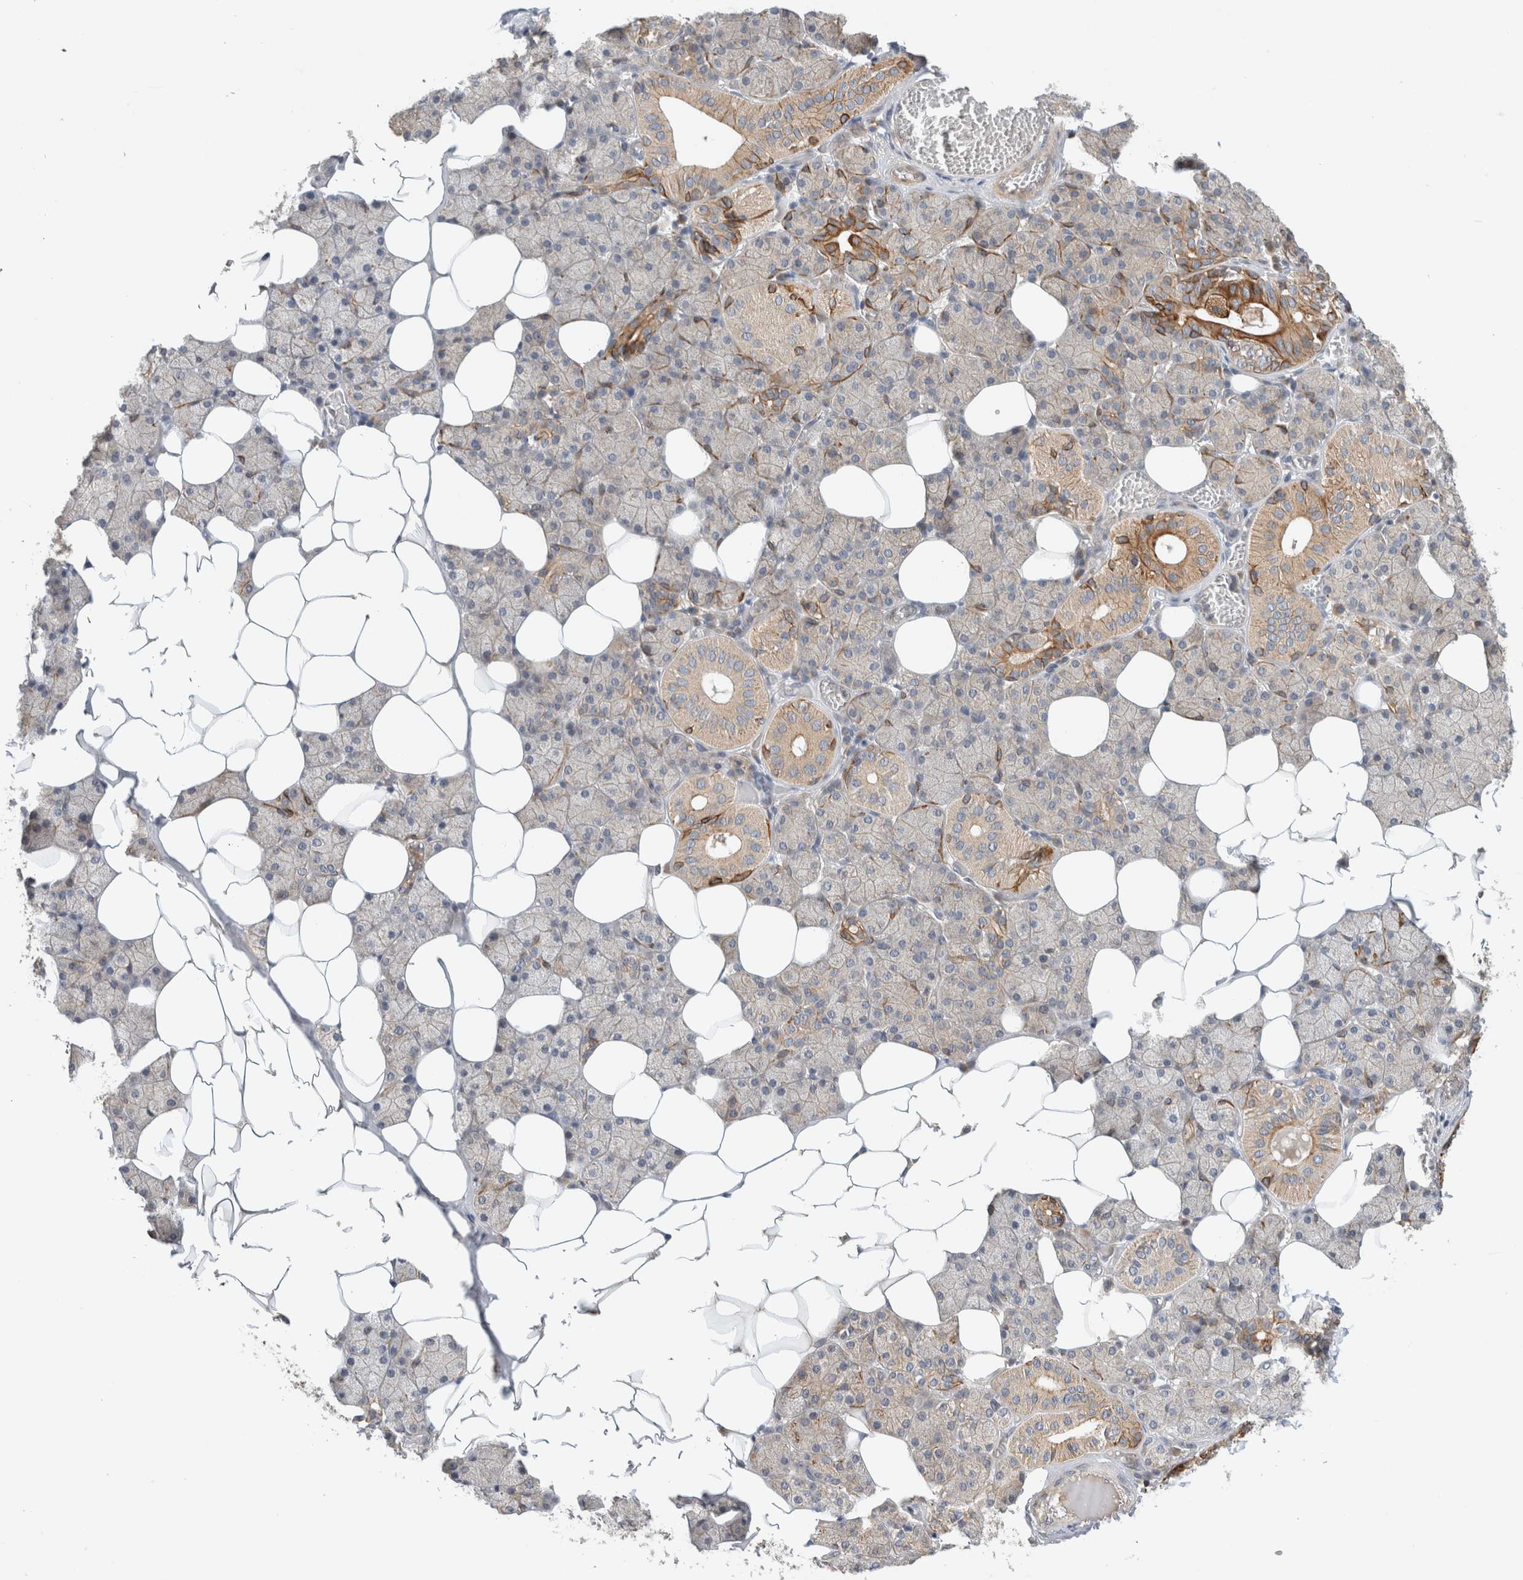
{"staining": {"intensity": "moderate", "quantity": "25%-75%", "location": "cytoplasmic/membranous"}, "tissue": "salivary gland", "cell_type": "Glandular cells", "image_type": "normal", "snomed": [{"axis": "morphology", "description": "Normal tissue, NOS"}, {"axis": "topography", "description": "Salivary gland"}], "caption": "This micrograph exhibits immunohistochemistry (IHC) staining of unremarkable human salivary gland, with medium moderate cytoplasmic/membranous positivity in approximately 25%-75% of glandular cells.", "gene": "ARMC9", "patient": {"sex": "female", "age": 33}}